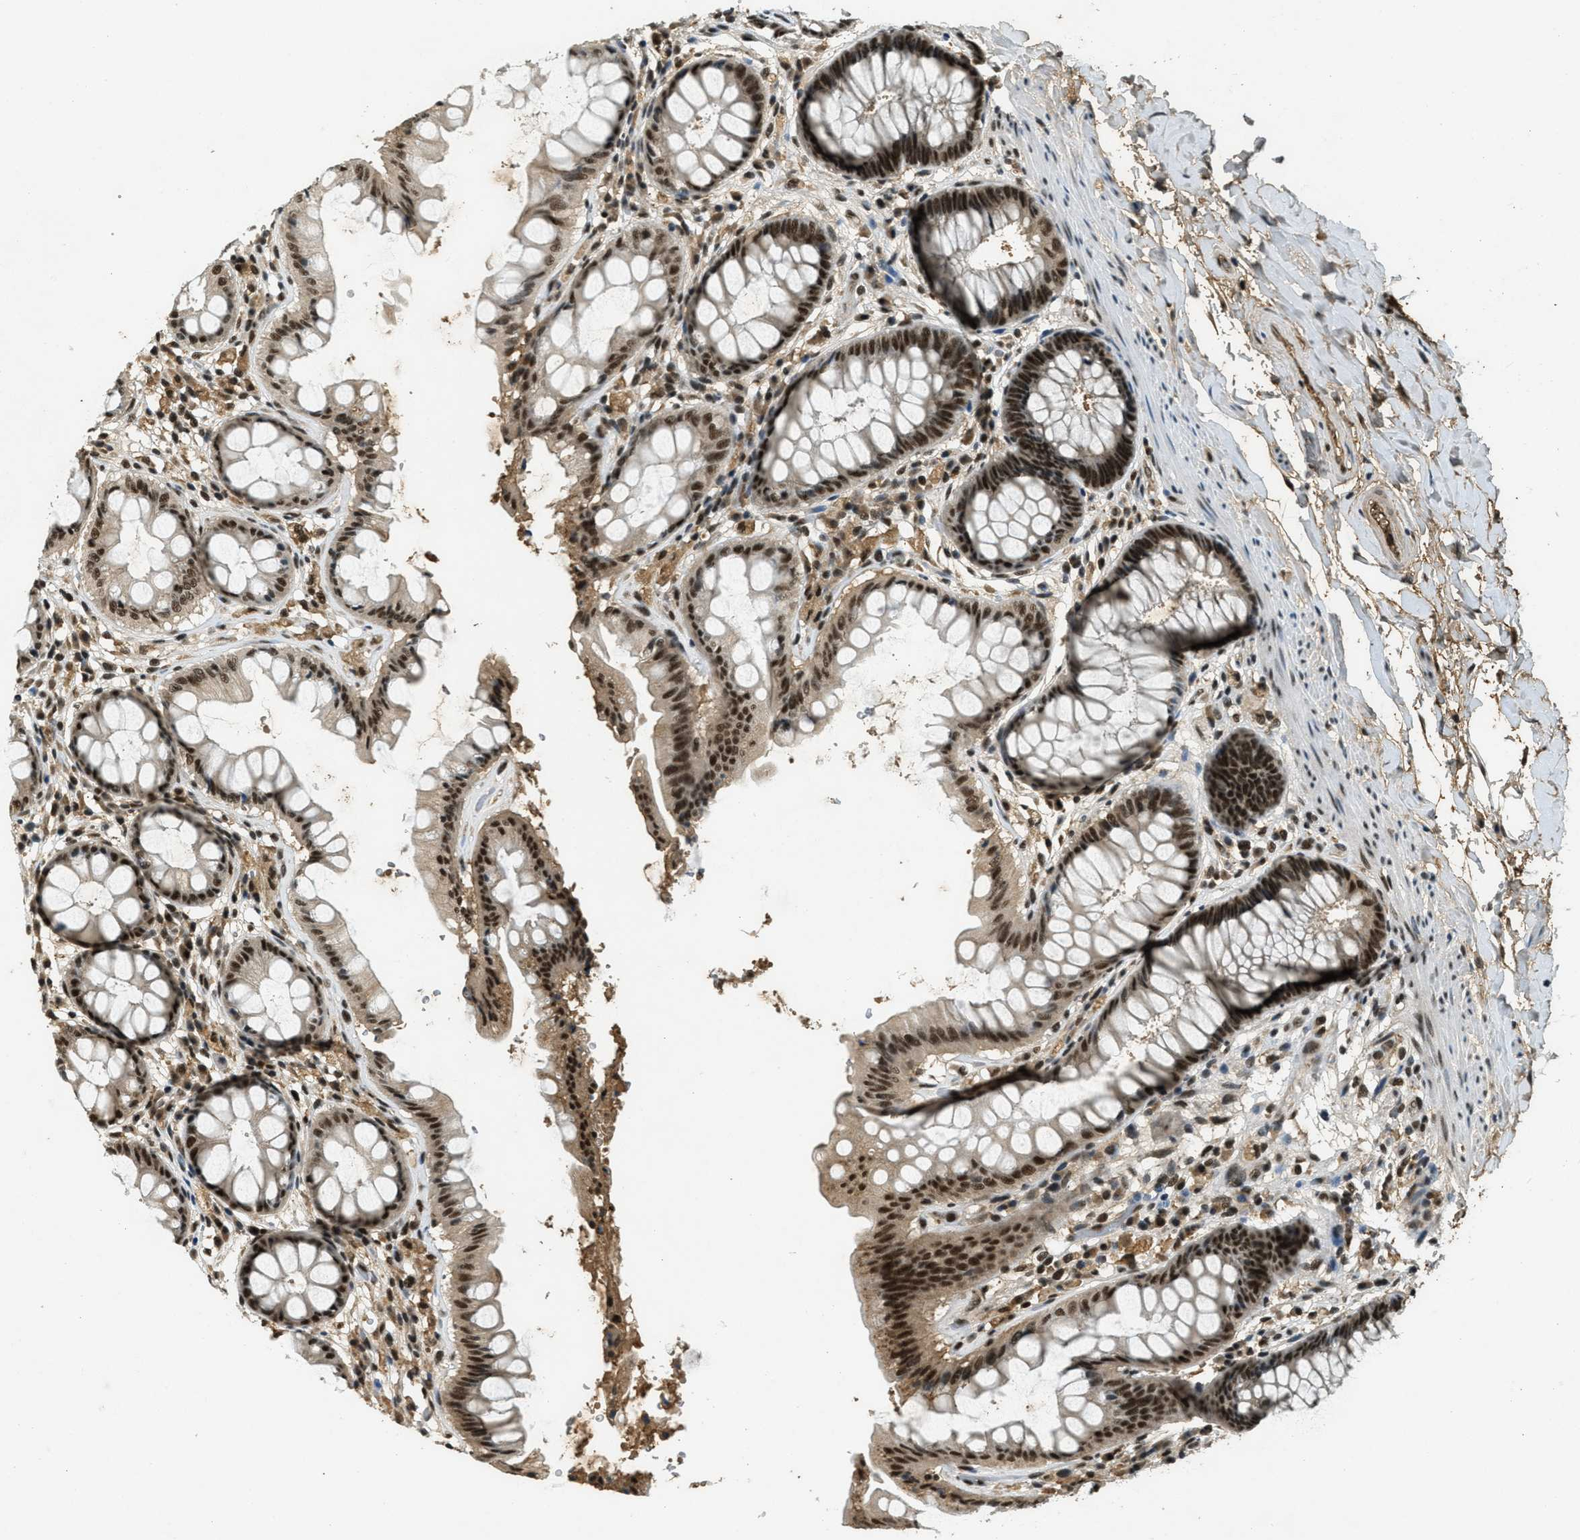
{"staining": {"intensity": "strong", "quantity": ">75%", "location": "nuclear"}, "tissue": "rectum", "cell_type": "Glandular cells", "image_type": "normal", "snomed": [{"axis": "morphology", "description": "Normal tissue, NOS"}, {"axis": "topography", "description": "Rectum"}], "caption": "Immunohistochemistry (IHC) photomicrograph of benign human rectum stained for a protein (brown), which reveals high levels of strong nuclear positivity in about >75% of glandular cells.", "gene": "ZNF148", "patient": {"sex": "female", "age": 46}}